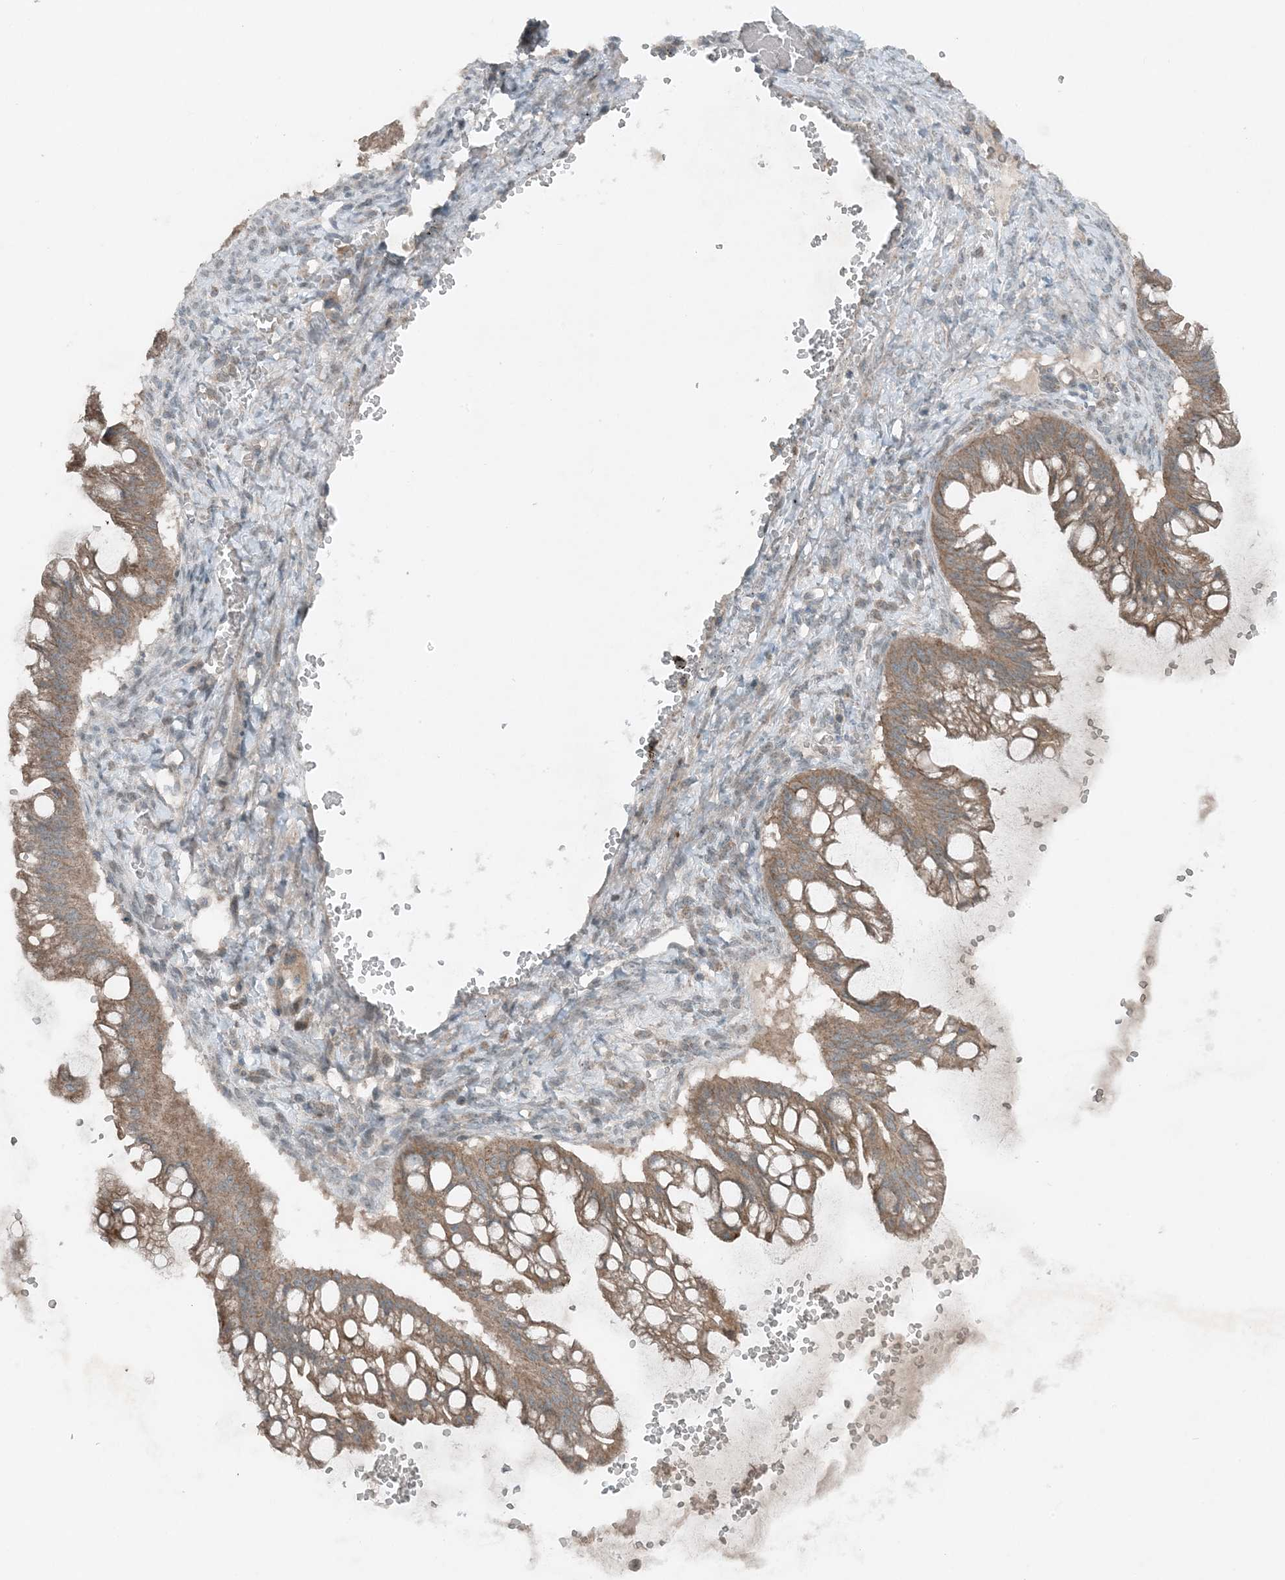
{"staining": {"intensity": "moderate", "quantity": ">75%", "location": "cytoplasmic/membranous"}, "tissue": "ovarian cancer", "cell_type": "Tumor cells", "image_type": "cancer", "snomed": [{"axis": "morphology", "description": "Cystadenocarcinoma, mucinous, NOS"}, {"axis": "topography", "description": "Ovary"}], "caption": "Immunohistochemical staining of human mucinous cystadenocarcinoma (ovarian) reveals medium levels of moderate cytoplasmic/membranous positivity in about >75% of tumor cells. (IHC, brightfield microscopy, high magnification).", "gene": "MITD1", "patient": {"sex": "female", "age": 73}}